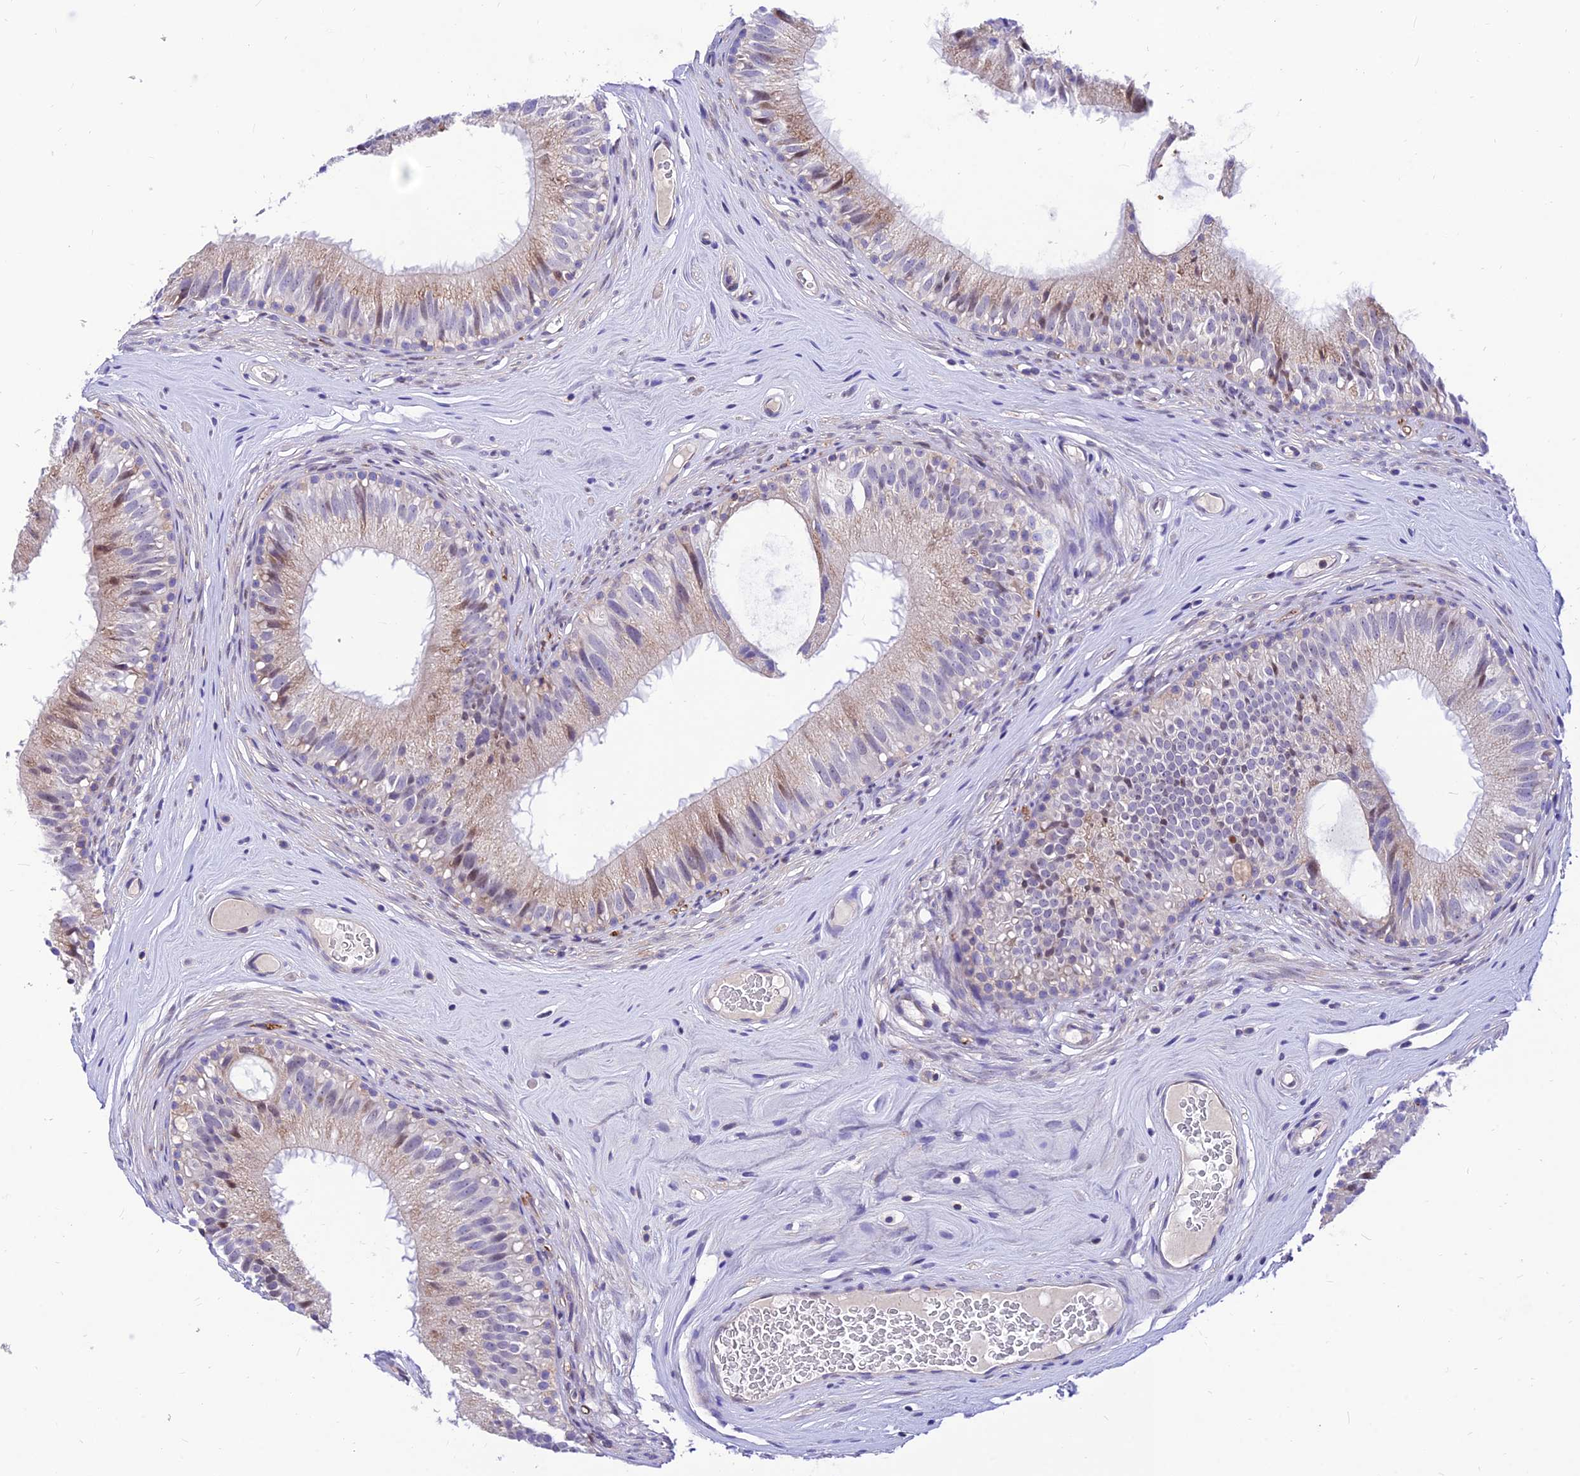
{"staining": {"intensity": "weak", "quantity": "<25%", "location": "cytoplasmic/membranous"}, "tissue": "epididymis", "cell_type": "Glandular cells", "image_type": "normal", "snomed": [{"axis": "morphology", "description": "Normal tissue, NOS"}, {"axis": "topography", "description": "Epididymis"}], "caption": "IHC histopathology image of unremarkable human epididymis stained for a protein (brown), which shows no staining in glandular cells. The staining was performed using DAB (3,3'-diaminobenzidine) to visualize the protein expression in brown, while the nuclei were stained in blue with hematoxylin (Magnification: 20x).", "gene": "C6orf132", "patient": {"sex": "male", "age": 45}}